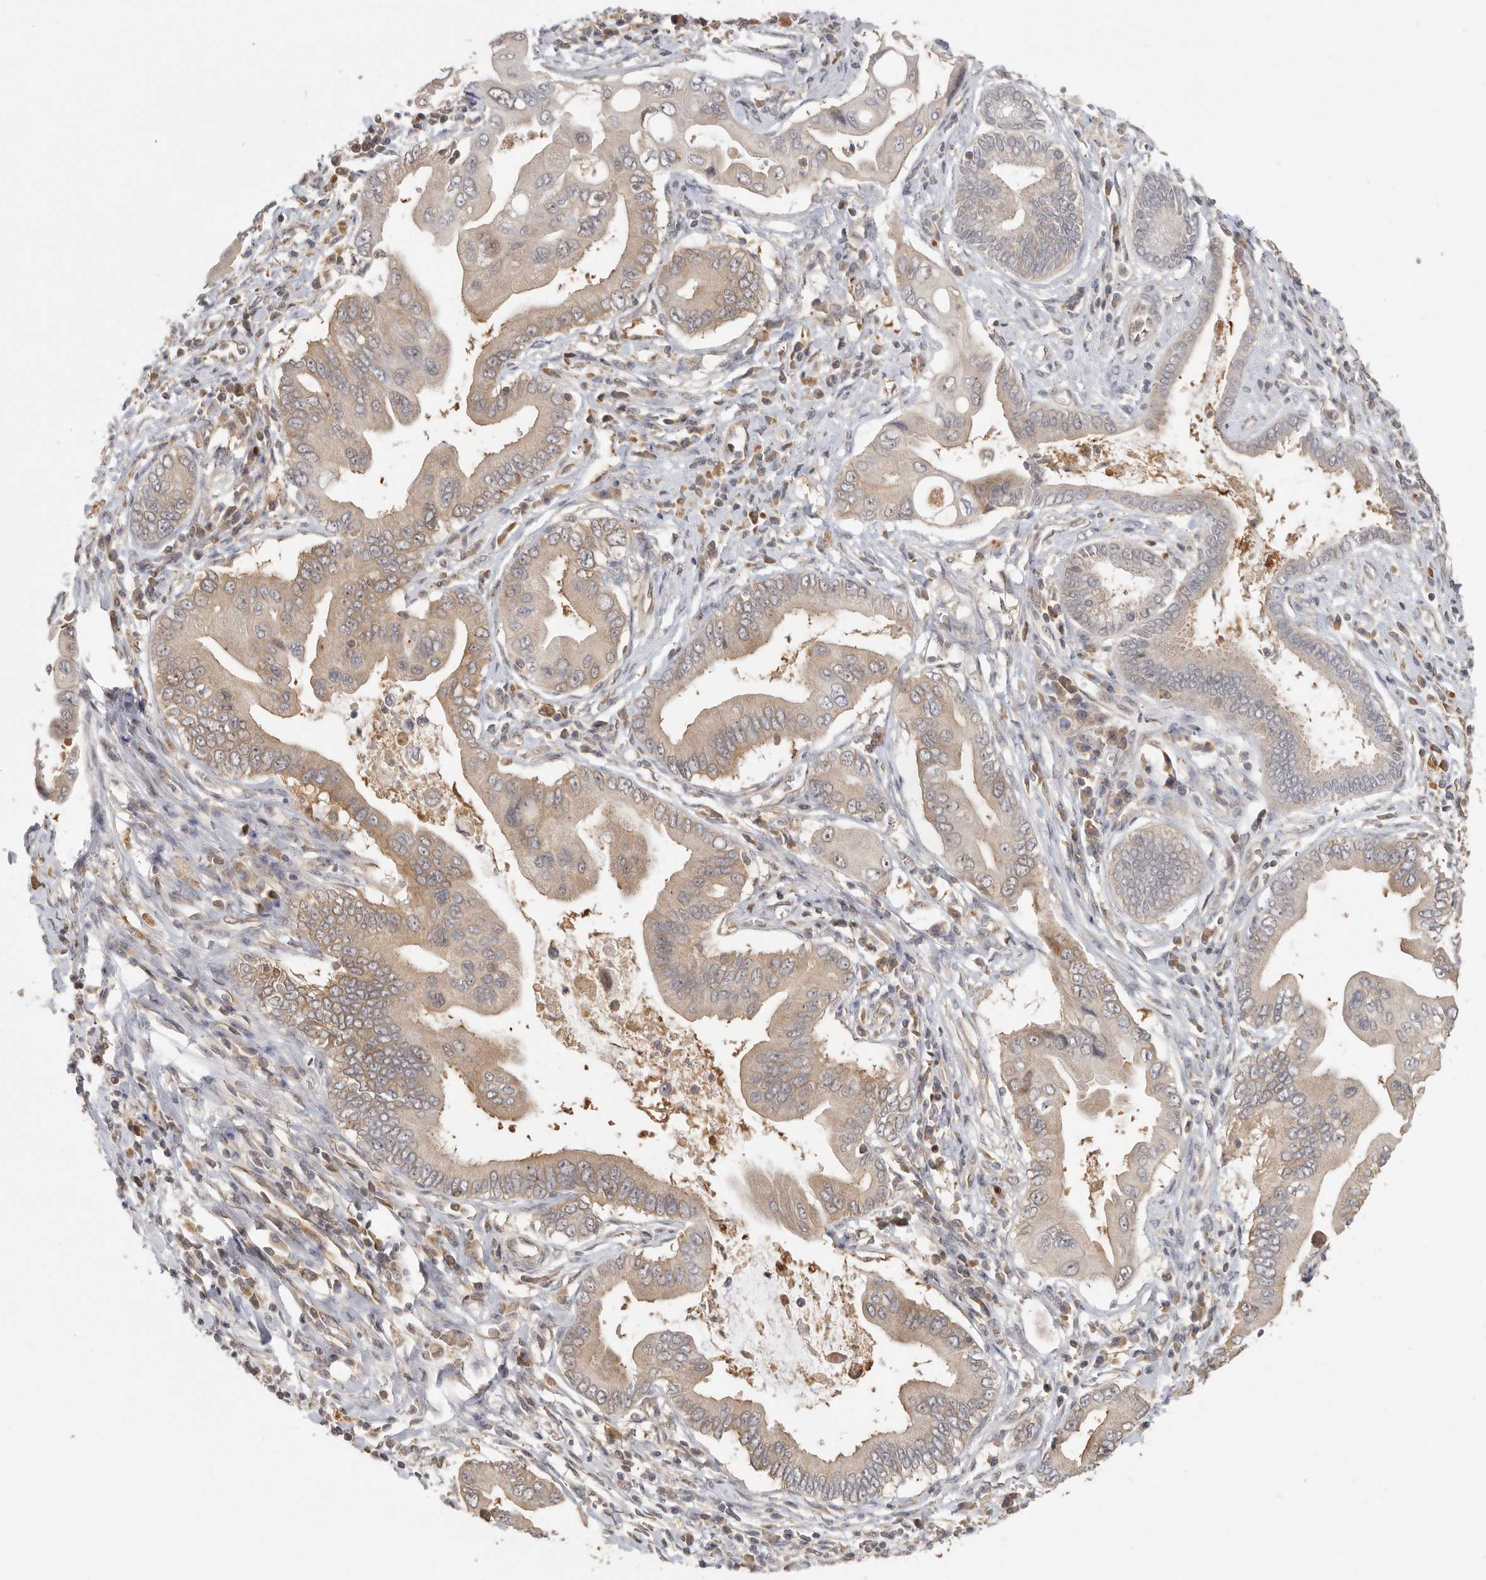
{"staining": {"intensity": "weak", "quantity": "25%-75%", "location": "cytoplasmic/membranous"}, "tissue": "pancreatic cancer", "cell_type": "Tumor cells", "image_type": "cancer", "snomed": [{"axis": "morphology", "description": "Adenocarcinoma, NOS"}, {"axis": "topography", "description": "Pancreas"}], "caption": "This image reveals immunohistochemistry staining of human pancreatic cancer (adenocarcinoma), with low weak cytoplasmic/membranous staining in approximately 25%-75% of tumor cells.", "gene": "CCT8", "patient": {"sex": "male", "age": 78}}